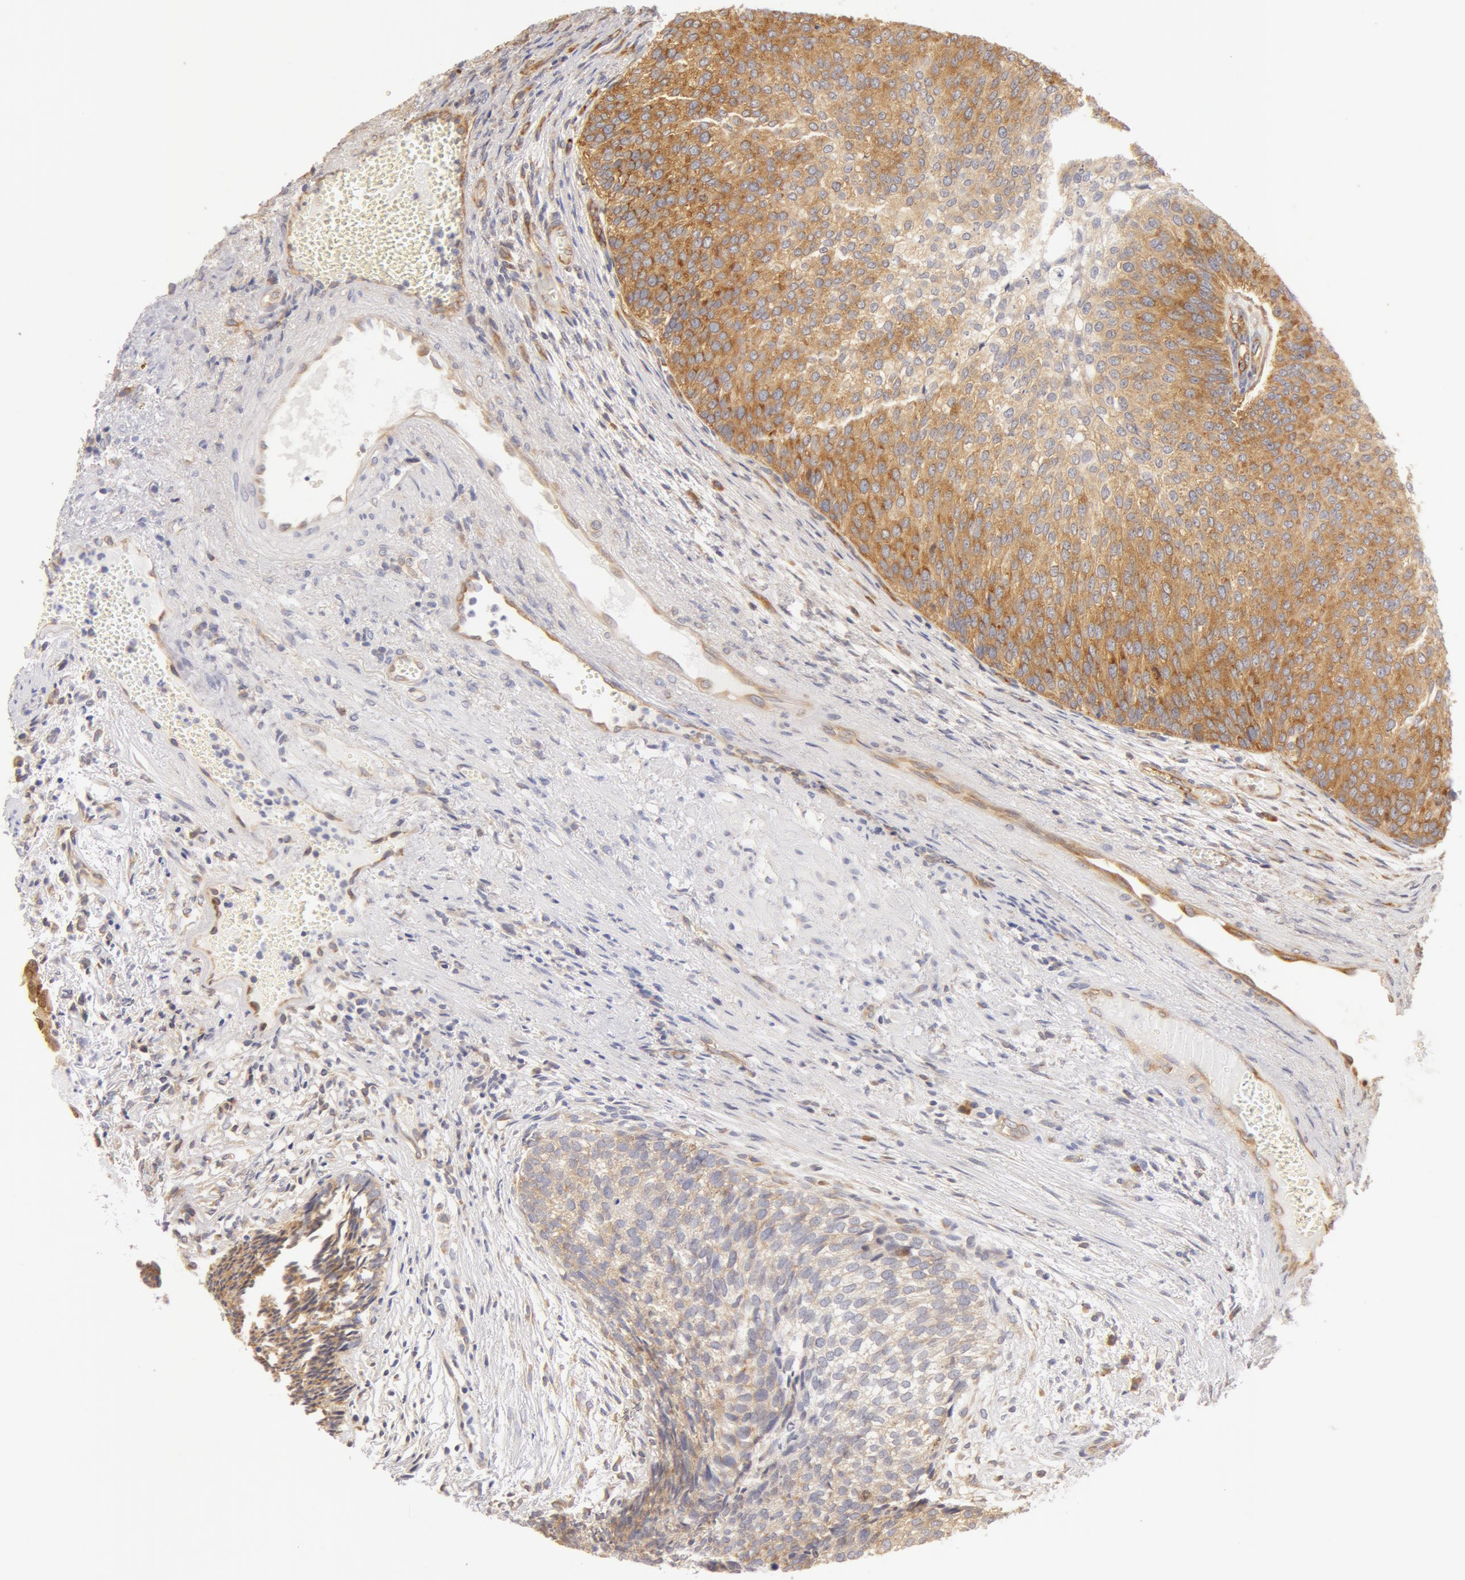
{"staining": {"intensity": "weak", "quantity": ">75%", "location": "cytoplasmic/membranous"}, "tissue": "urothelial cancer", "cell_type": "Tumor cells", "image_type": "cancer", "snomed": [{"axis": "morphology", "description": "Urothelial carcinoma, Low grade"}, {"axis": "topography", "description": "Urinary bladder"}], "caption": "A high-resolution micrograph shows immunohistochemistry (IHC) staining of low-grade urothelial carcinoma, which shows weak cytoplasmic/membranous staining in approximately >75% of tumor cells.", "gene": "DDX3Y", "patient": {"sex": "male", "age": 84}}